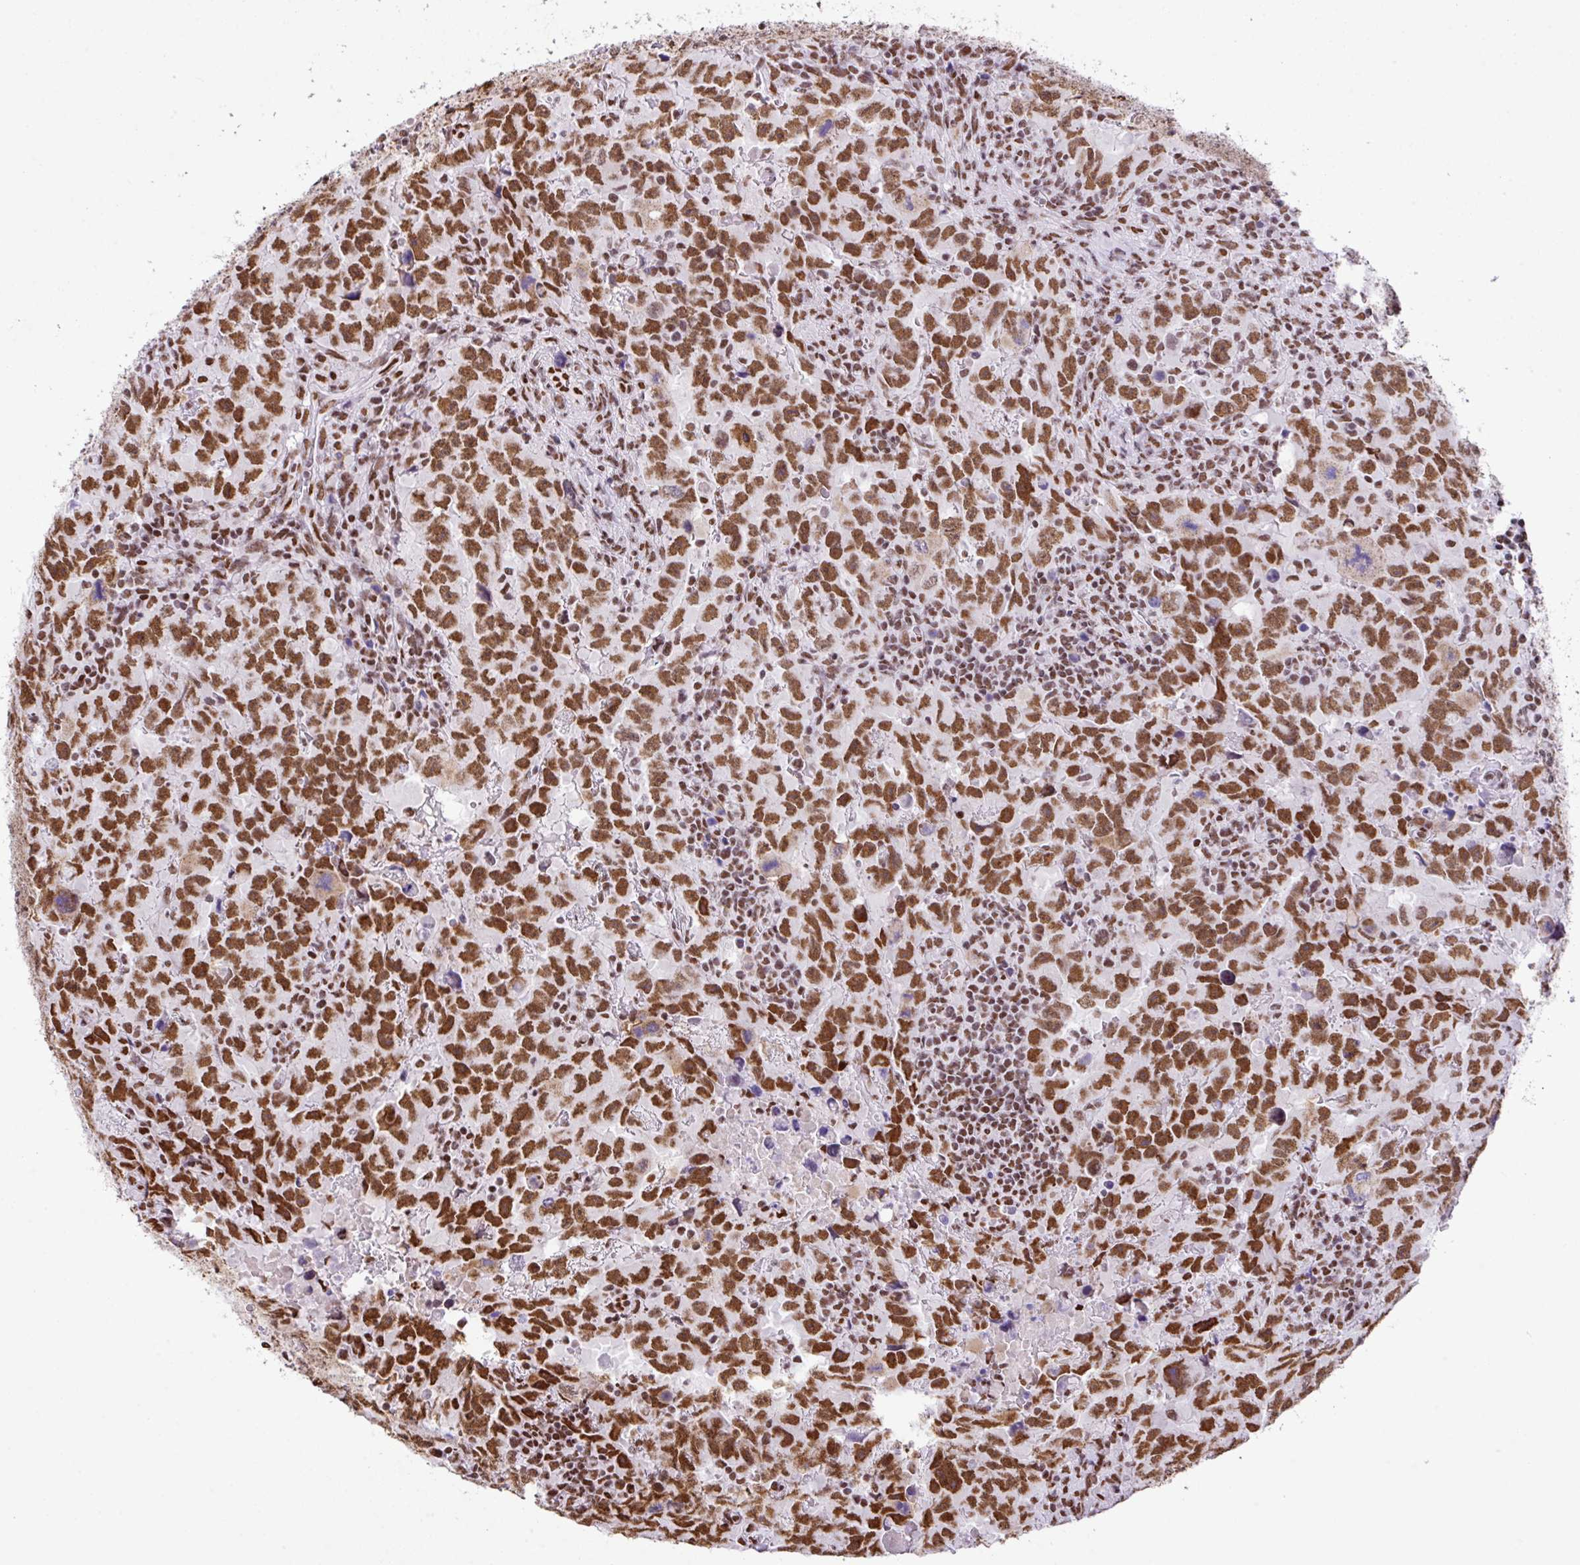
{"staining": {"intensity": "moderate", "quantity": ">75%", "location": "nuclear"}, "tissue": "testis cancer", "cell_type": "Tumor cells", "image_type": "cancer", "snomed": [{"axis": "morphology", "description": "Carcinoma, Embryonal, NOS"}, {"axis": "topography", "description": "Testis"}], "caption": "Immunohistochemical staining of testis embryonal carcinoma shows medium levels of moderate nuclear expression in about >75% of tumor cells.", "gene": "RARG", "patient": {"sex": "male", "age": 24}}